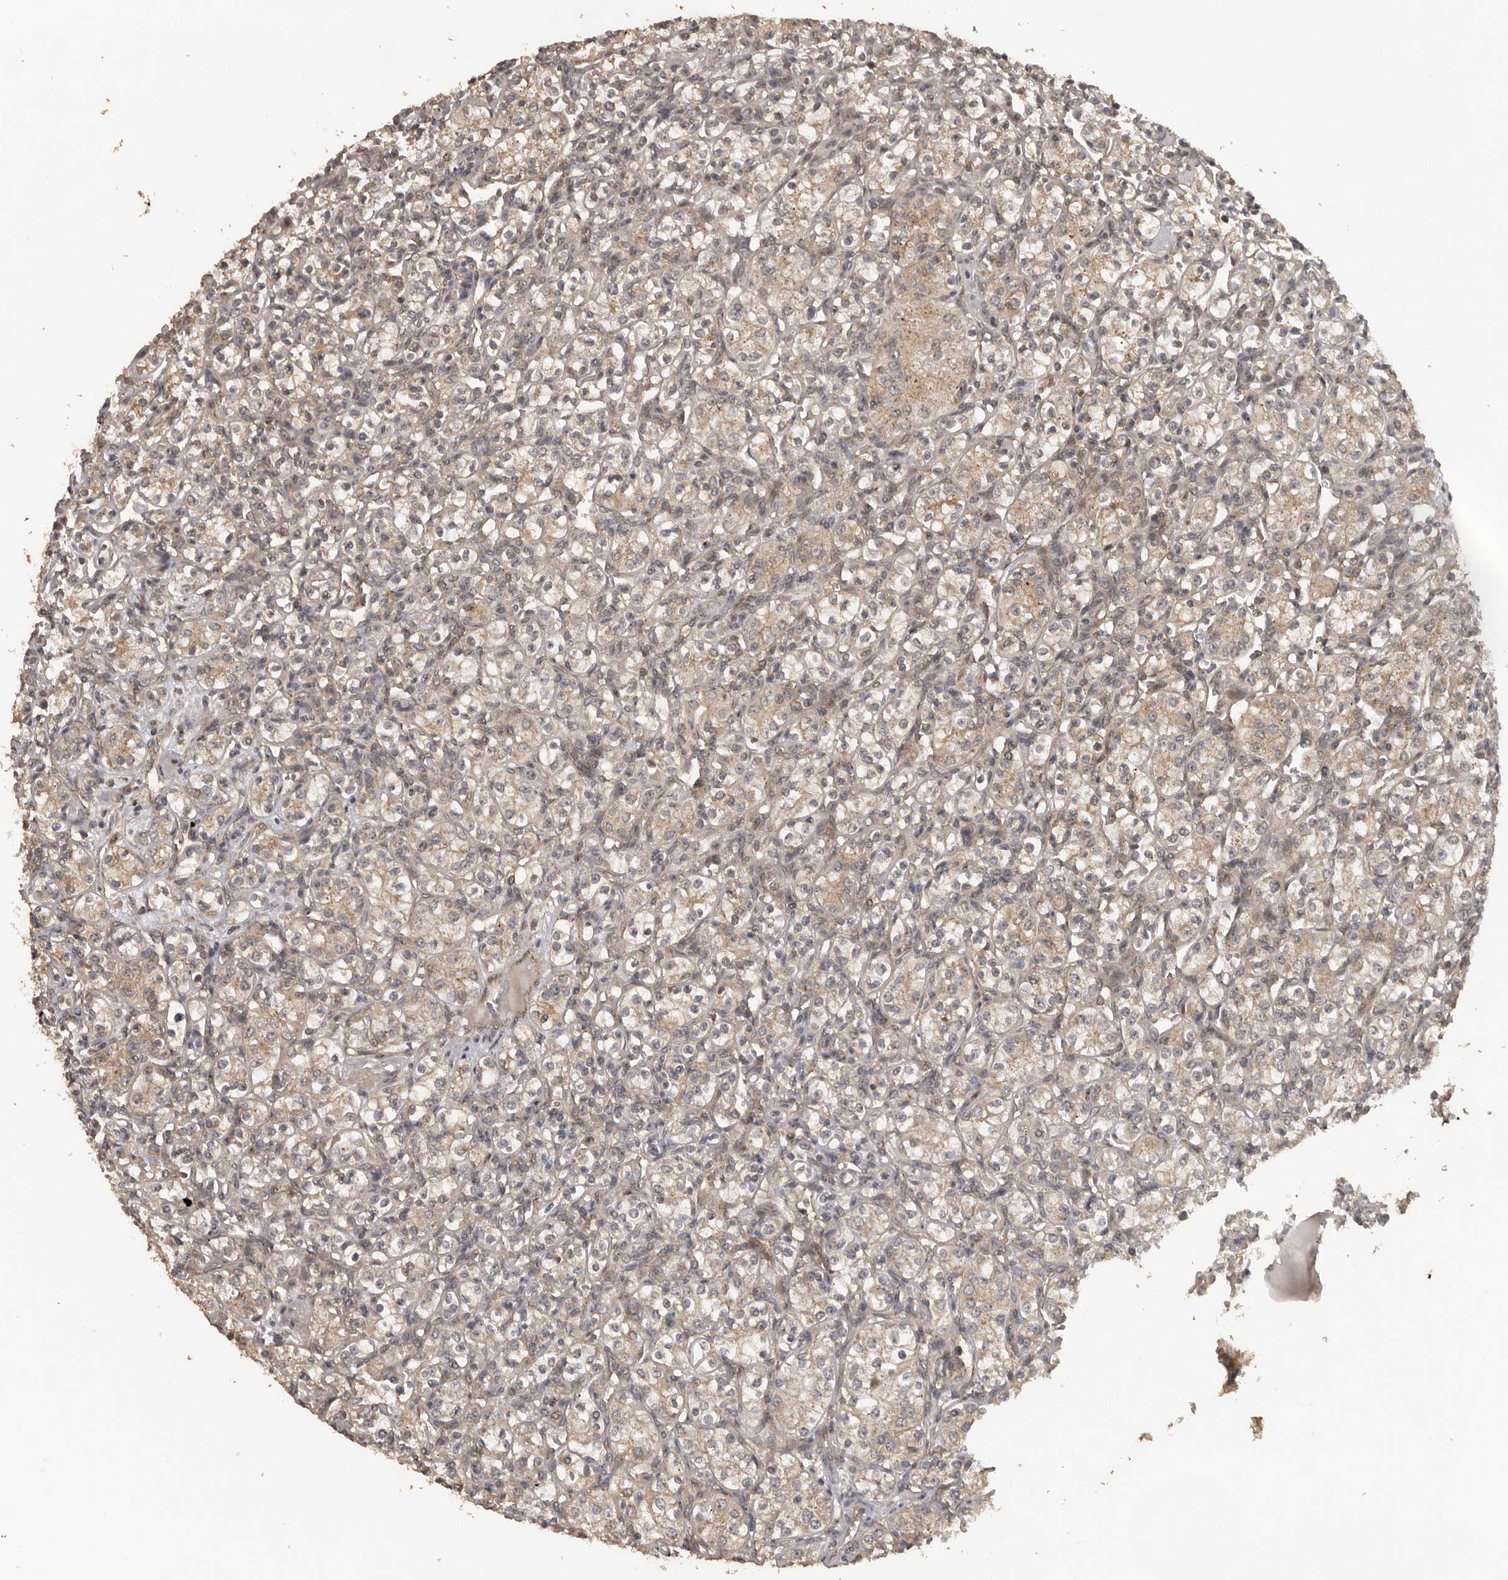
{"staining": {"intensity": "weak", "quantity": "25%-75%", "location": "cytoplasmic/membranous"}, "tissue": "renal cancer", "cell_type": "Tumor cells", "image_type": "cancer", "snomed": [{"axis": "morphology", "description": "Adenocarcinoma, NOS"}, {"axis": "topography", "description": "Kidney"}], "caption": "A low amount of weak cytoplasmic/membranous expression is appreciated in approximately 25%-75% of tumor cells in renal cancer tissue. (DAB IHC, brown staining for protein, blue staining for nuclei).", "gene": "CEP350", "patient": {"sex": "male", "age": 77}}